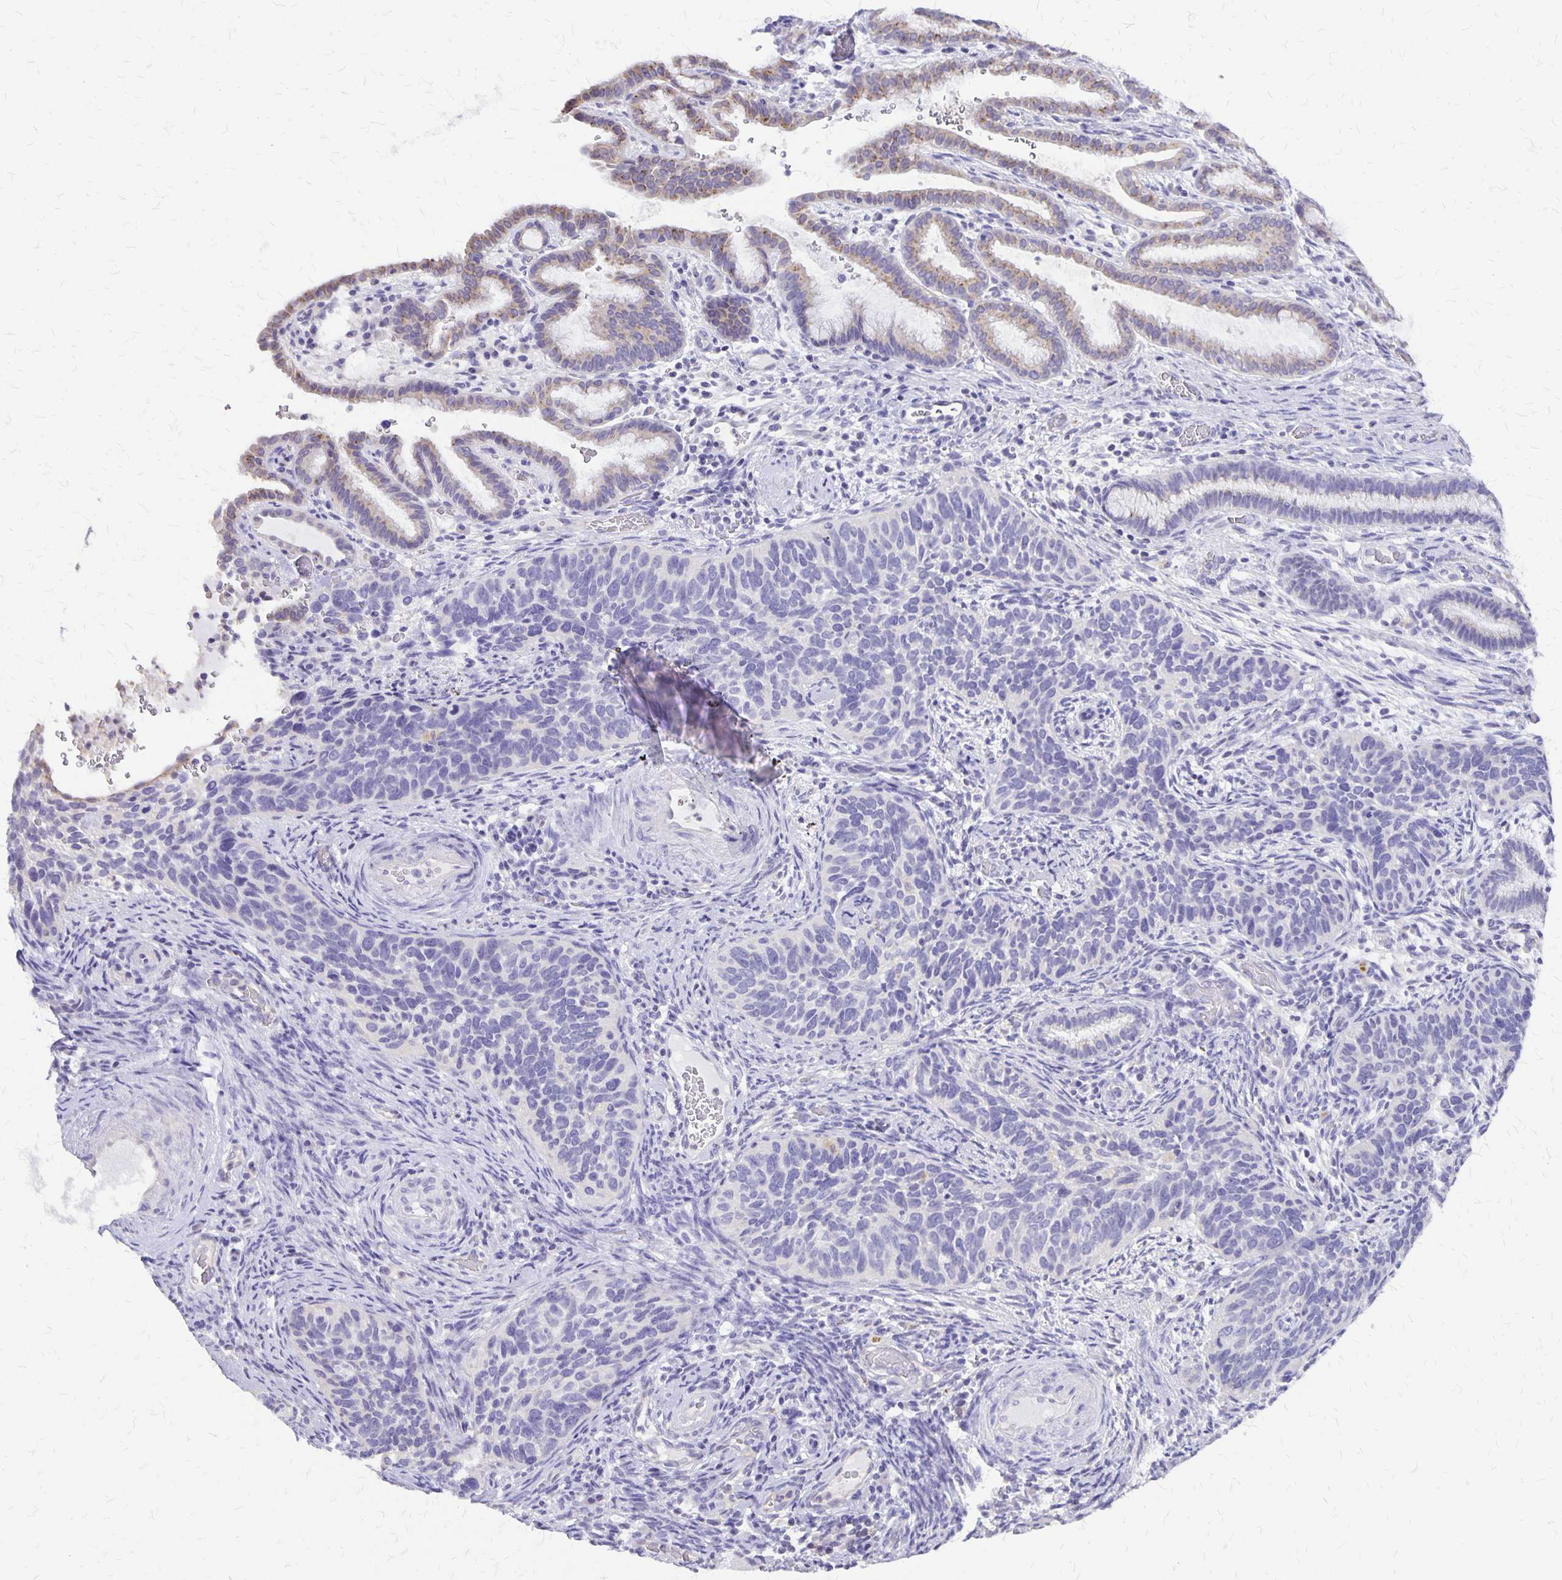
{"staining": {"intensity": "negative", "quantity": "none", "location": "none"}, "tissue": "cervical cancer", "cell_type": "Tumor cells", "image_type": "cancer", "snomed": [{"axis": "morphology", "description": "Squamous cell carcinoma, NOS"}, {"axis": "topography", "description": "Cervix"}], "caption": "Cervical squamous cell carcinoma was stained to show a protein in brown. There is no significant staining in tumor cells. (DAB immunohistochemistry visualized using brightfield microscopy, high magnification).", "gene": "SI", "patient": {"sex": "female", "age": 51}}